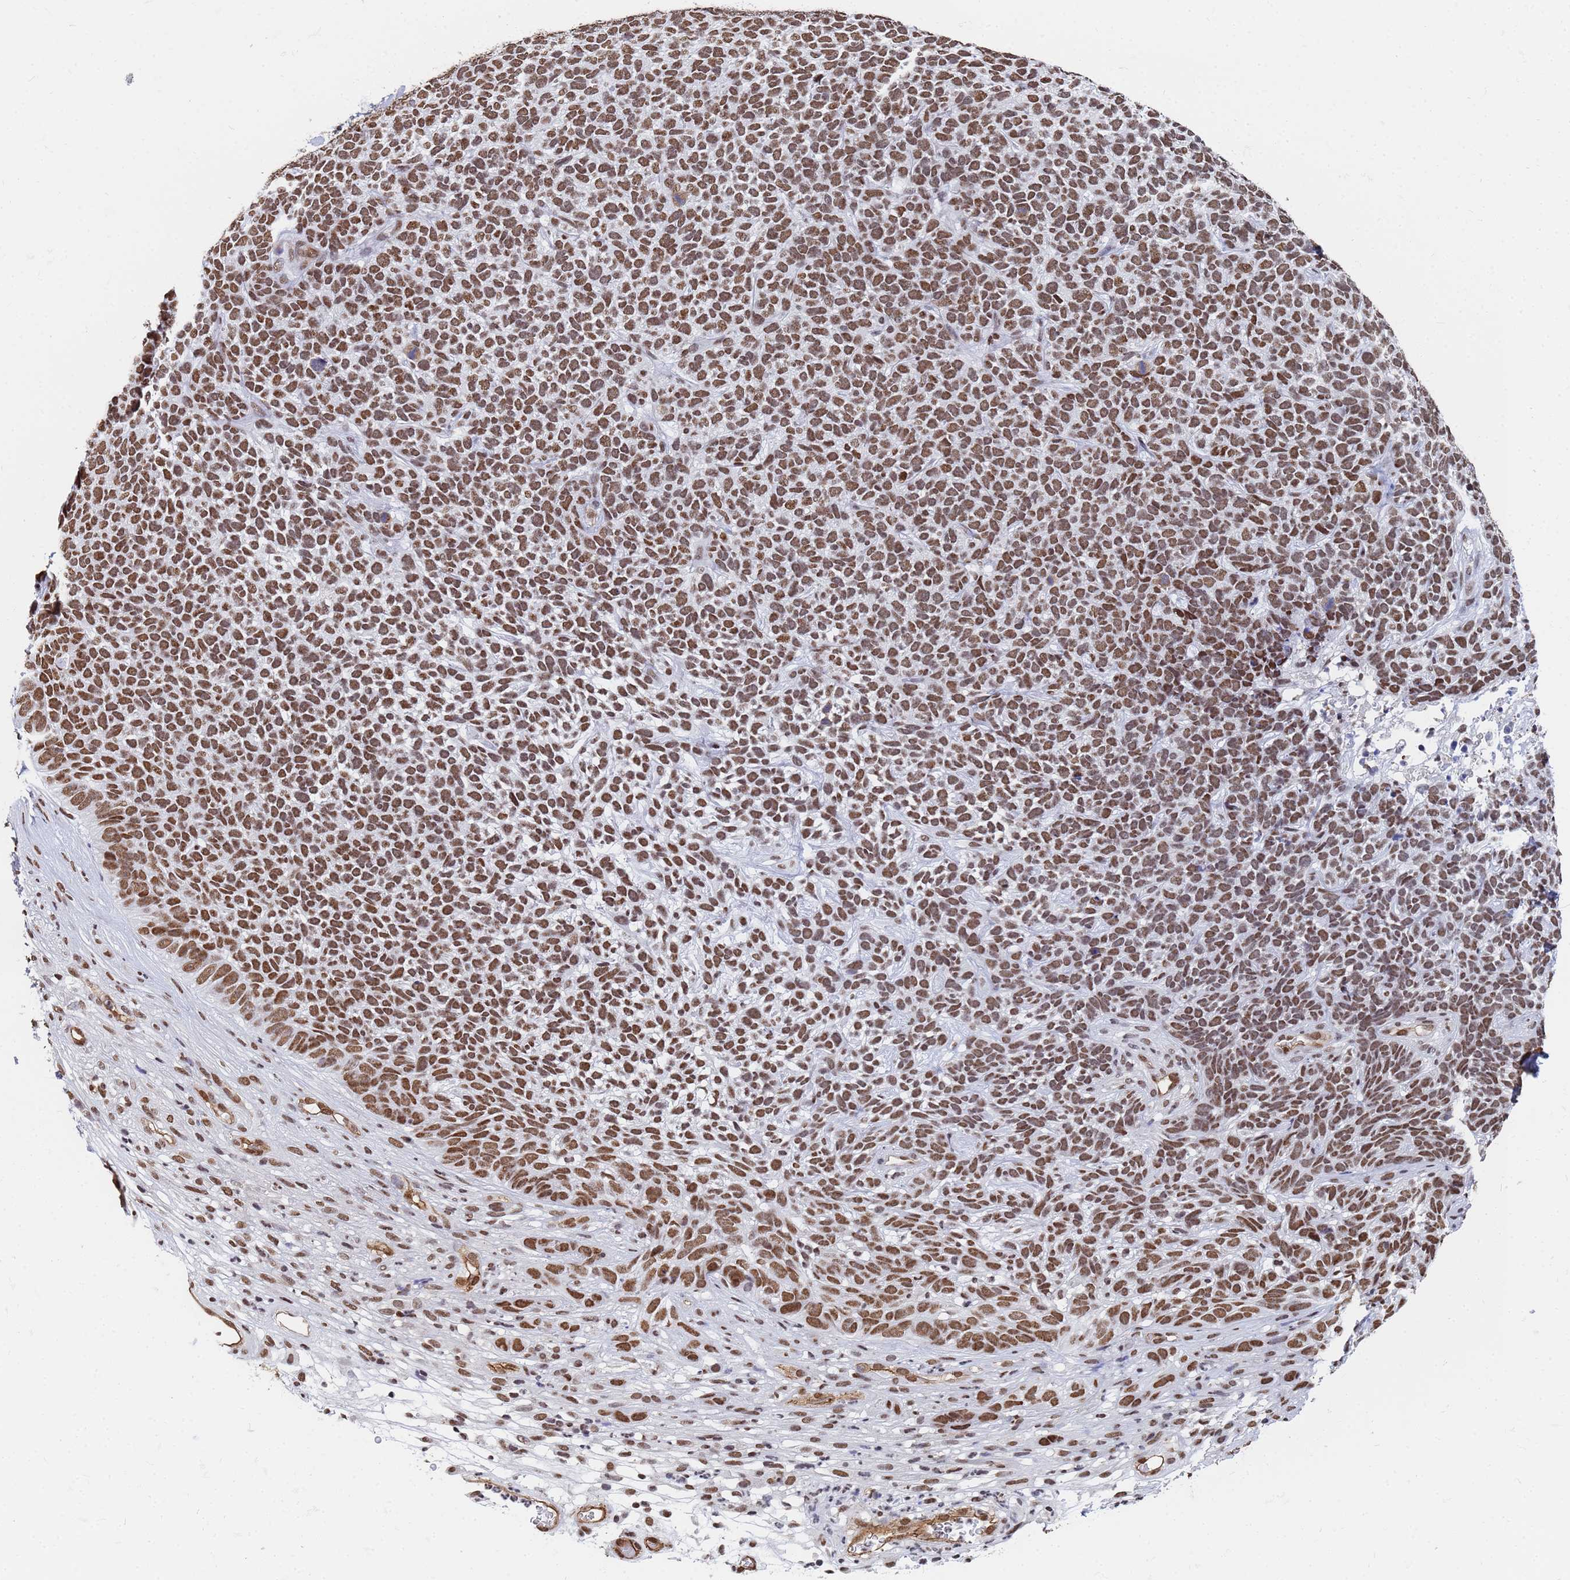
{"staining": {"intensity": "strong", "quantity": ">75%", "location": "nuclear"}, "tissue": "skin cancer", "cell_type": "Tumor cells", "image_type": "cancer", "snomed": [{"axis": "morphology", "description": "Basal cell carcinoma"}, {"axis": "topography", "description": "Skin"}], "caption": "IHC of skin basal cell carcinoma exhibits high levels of strong nuclear staining in about >75% of tumor cells. (IHC, brightfield microscopy, high magnification).", "gene": "RAVER2", "patient": {"sex": "female", "age": 84}}